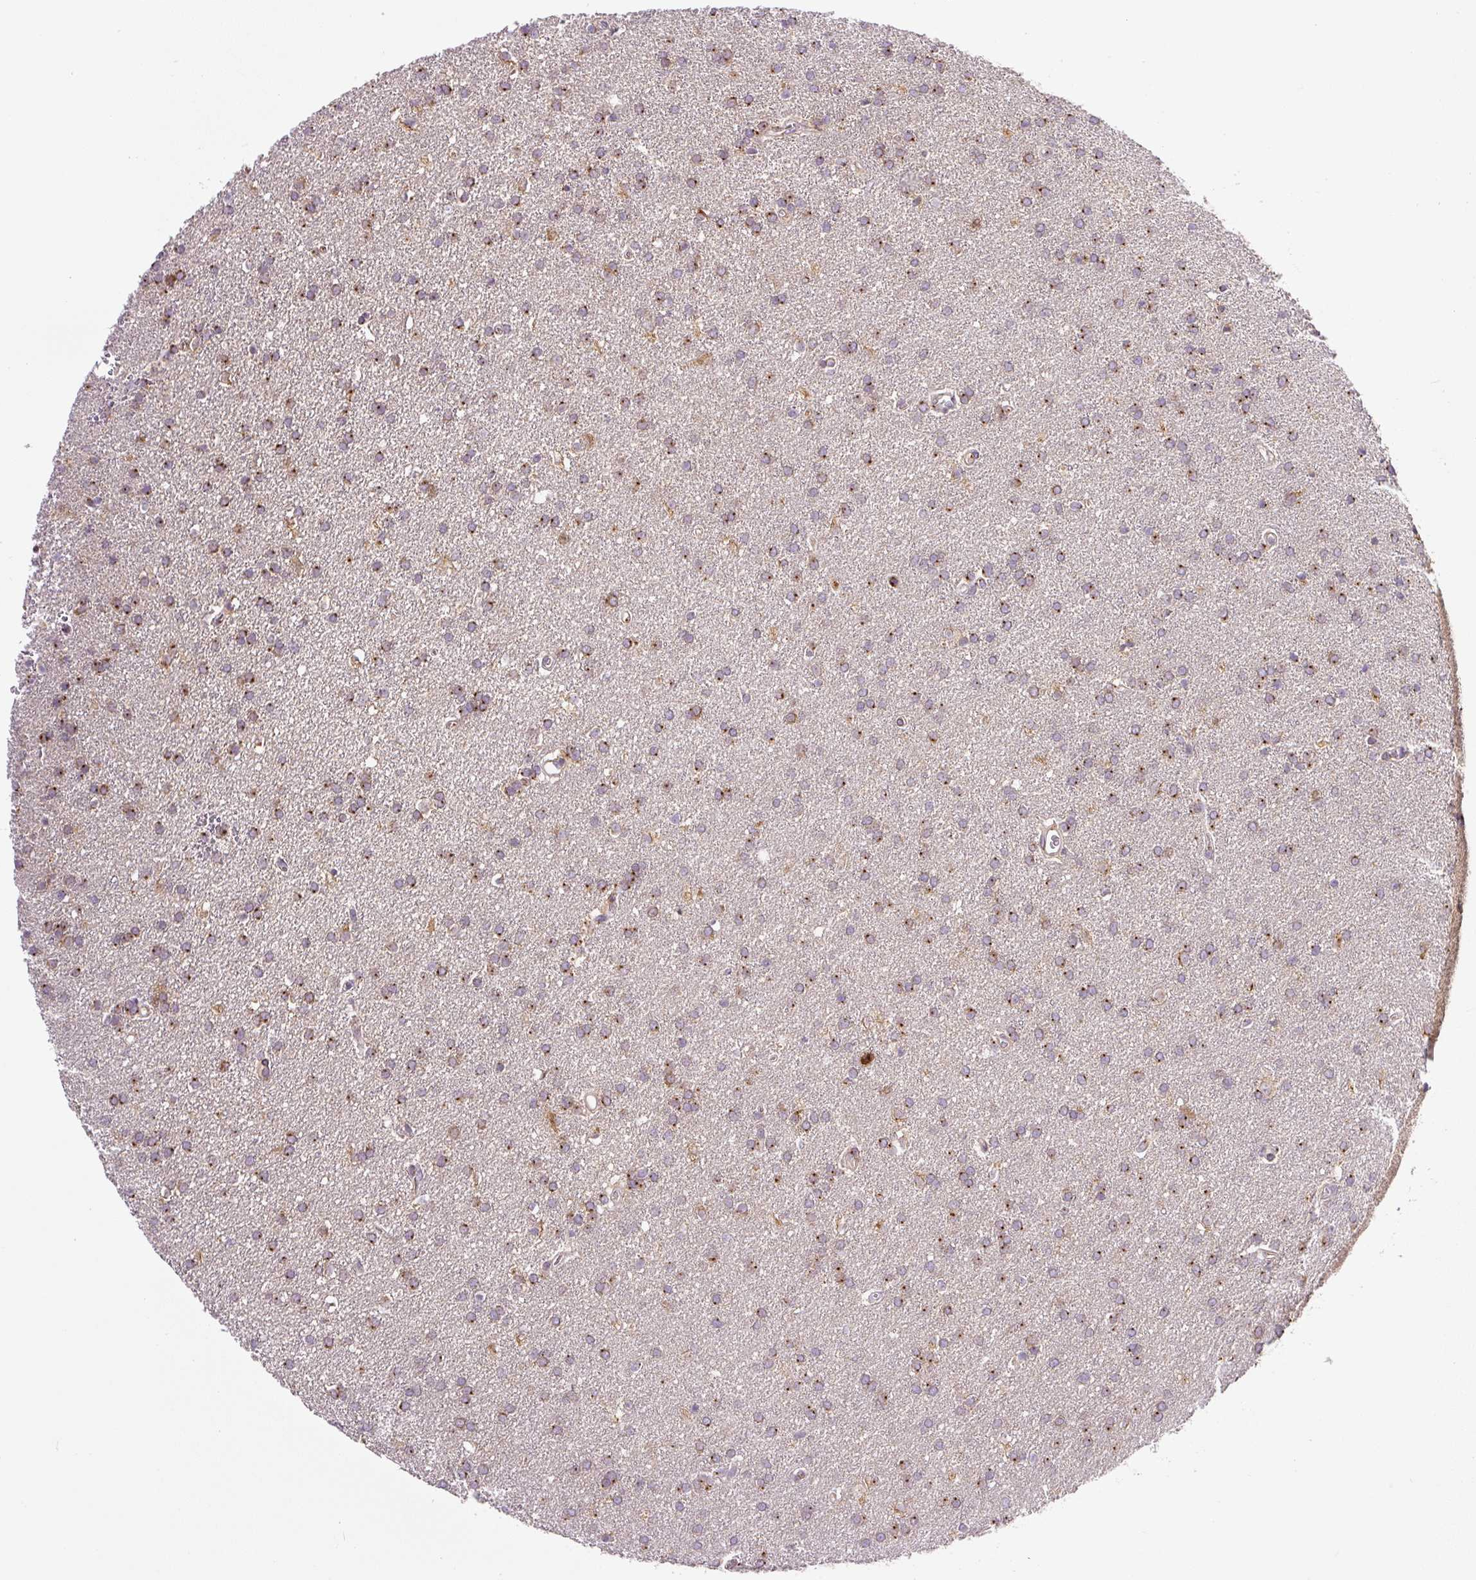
{"staining": {"intensity": "moderate", "quantity": ">75%", "location": "cytoplasmic/membranous"}, "tissue": "glioma", "cell_type": "Tumor cells", "image_type": "cancer", "snomed": [{"axis": "morphology", "description": "Glioma, malignant, Low grade"}, {"axis": "topography", "description": "Brain"}], "caption": "Moderate cytoplasmic/membranous protein staining is appreciated in approximately >75% of tumor cells in malignant low-grade glioma.", "gene": "PCM1", "patient": {"sex": "female", "age": 34}}